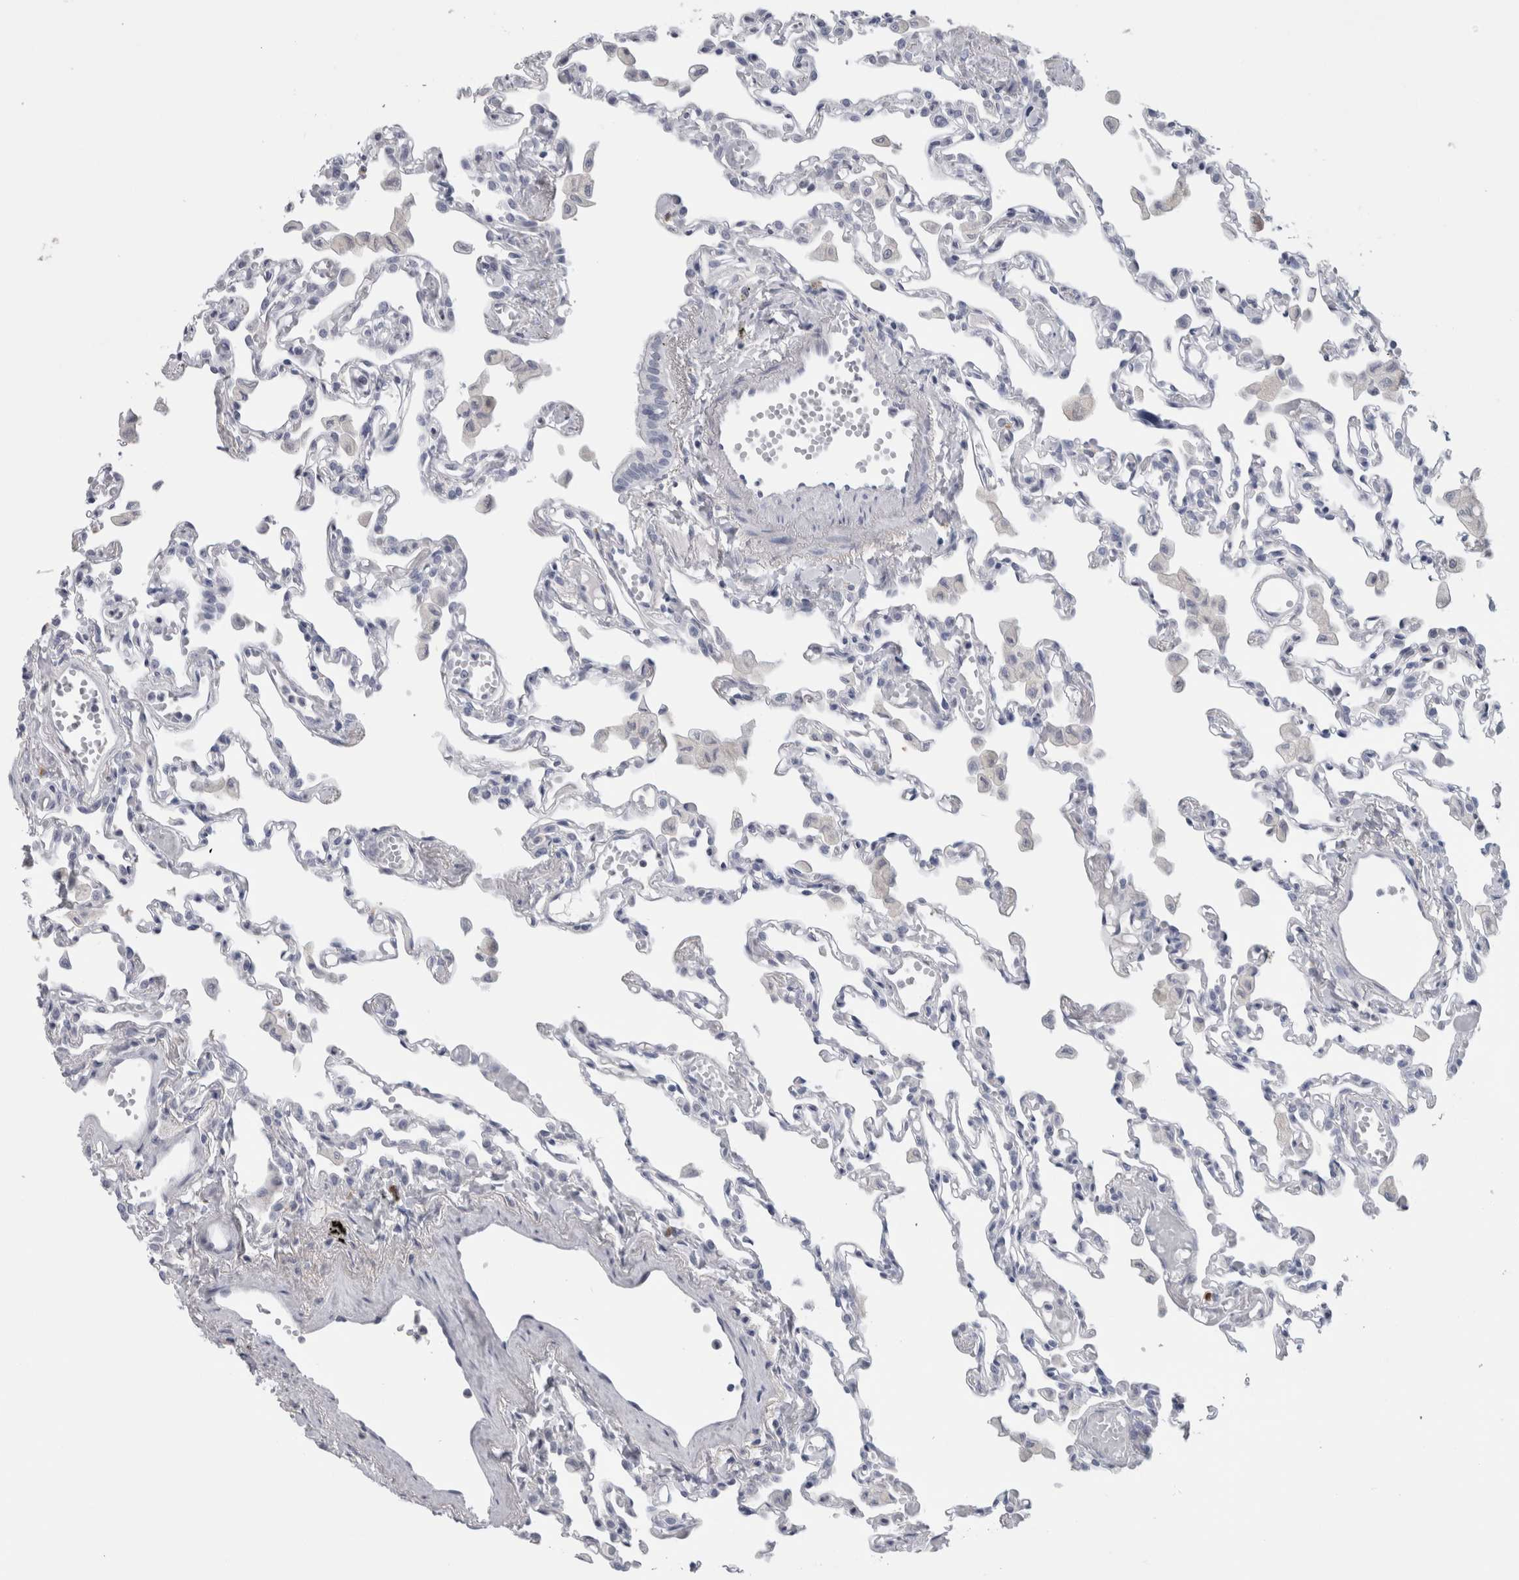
{"staining": {"intensity": "negative", "quantity": "none", "location": "none"}, "tissue": "lung", "cell_type": "Alveolar cells", "image_type": "normal", "snomed": [{"axis": "morphology", "description": "Normal tissue, NOS"}, {"axis": "topography", "description": "Bronchus"}, {"axis": "topography", "description": "Lung"}], "caption": "Lung stained for a protein using immunohistochemistry (IHC) reveals no staining alveolar cells.", "gene": "ADAM2", "patient": {"sex": "female", "age": 49}}